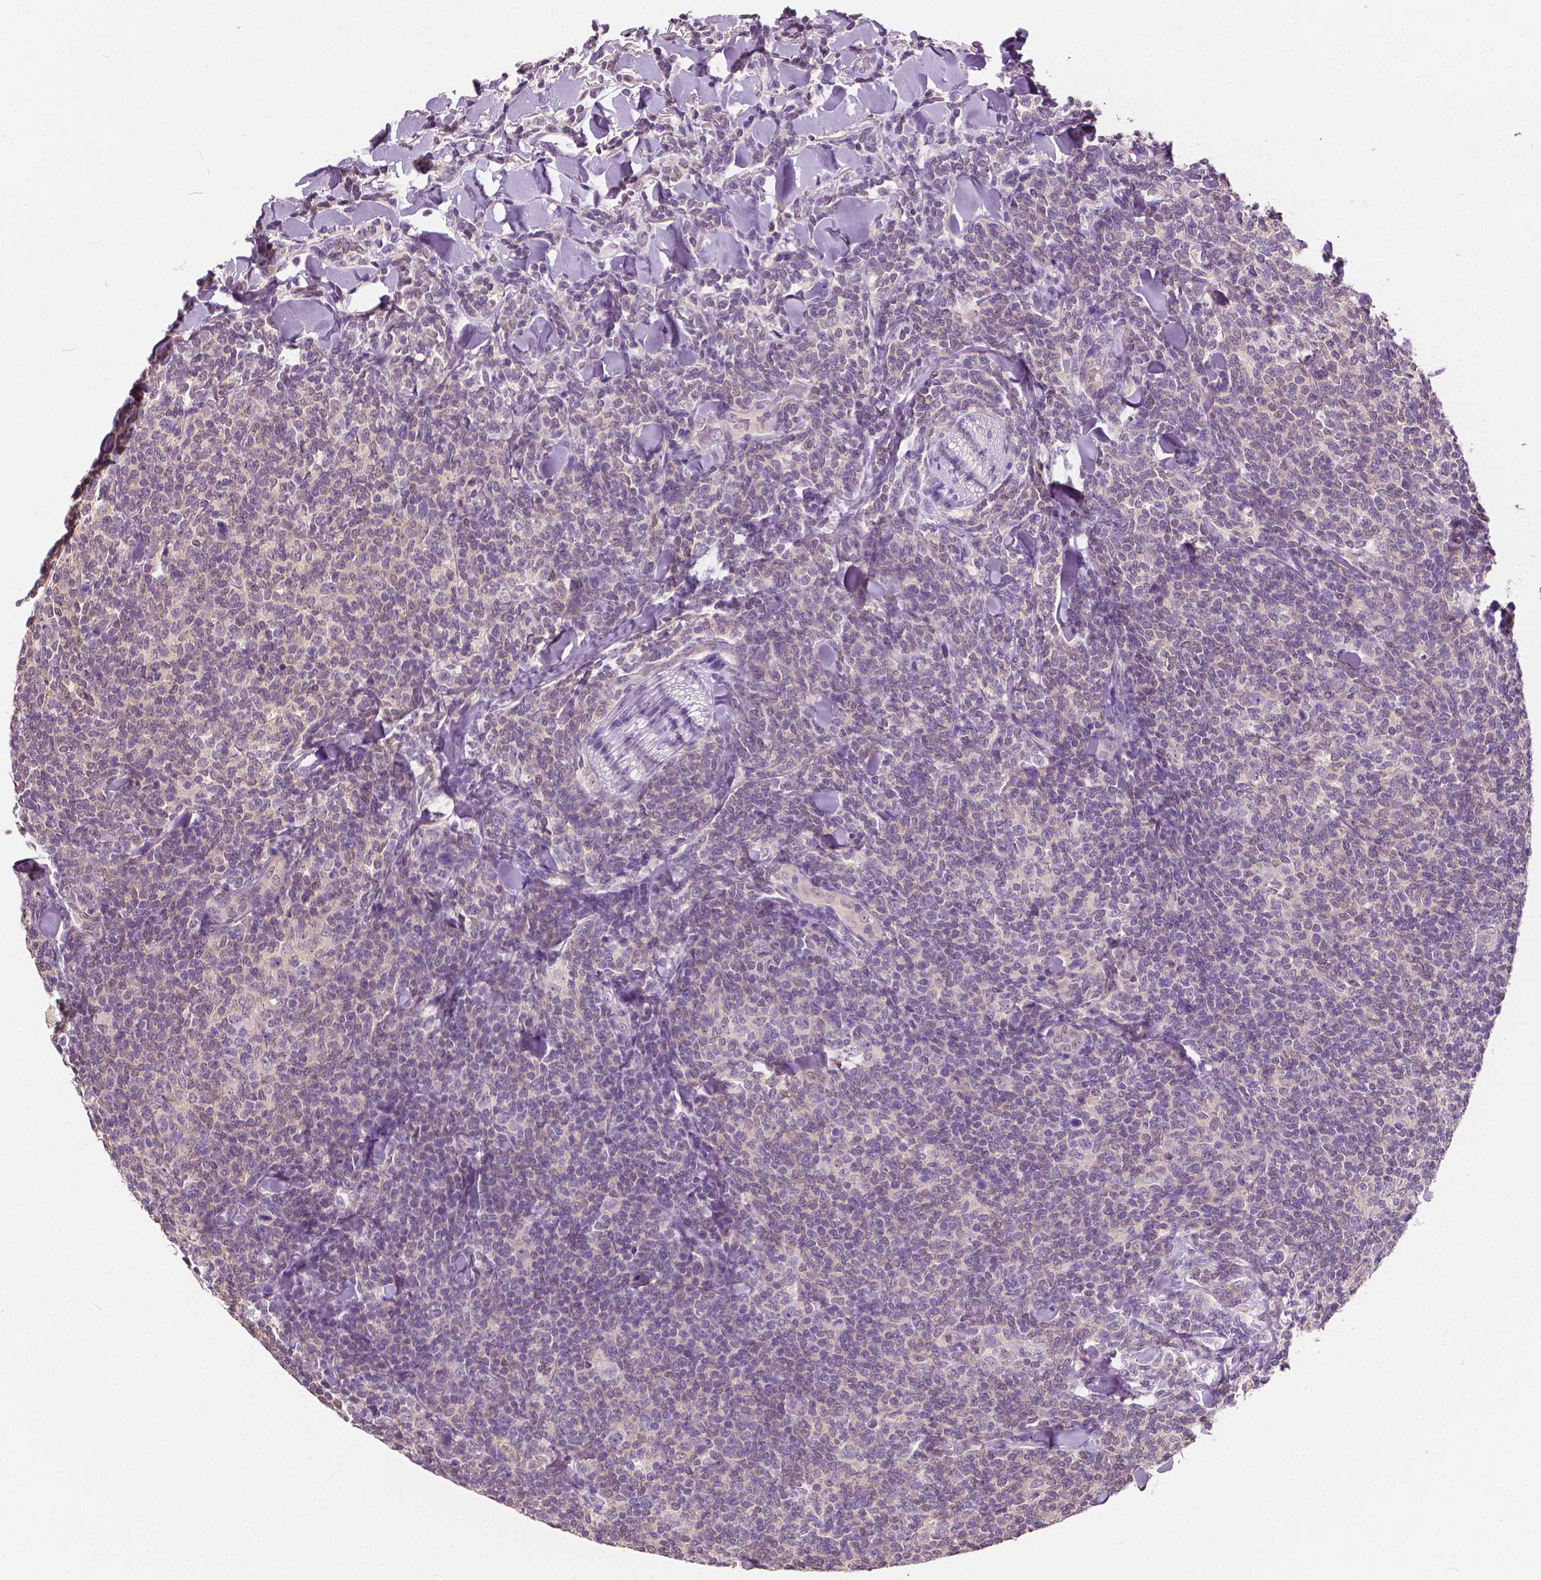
{"staining": {"intensity": "weak", "quantity": "25%-75%", "location": "nuclear"}, "tissue": "lymphoma", "cell_type": "Tumor cells", "image_type": "cancer", "snomed": [{"axis": "morphology", "description": "Malignant lymphoma, non-Hodgkin's type, Low grade"}, {"axis": "topography", "description": "Lymph node"}], "caption": "This histopathology image exhibits low-grade malignant lymphoma, non-Hodgkin's type stained with immunohistochemistry to label a protein in brown. The nuclear of tumor cells show weak positivity for the protein. Nuclei are counter-stained blue.", "gene": "TKFC", "patient": {"sex": "female", "age": 56}}